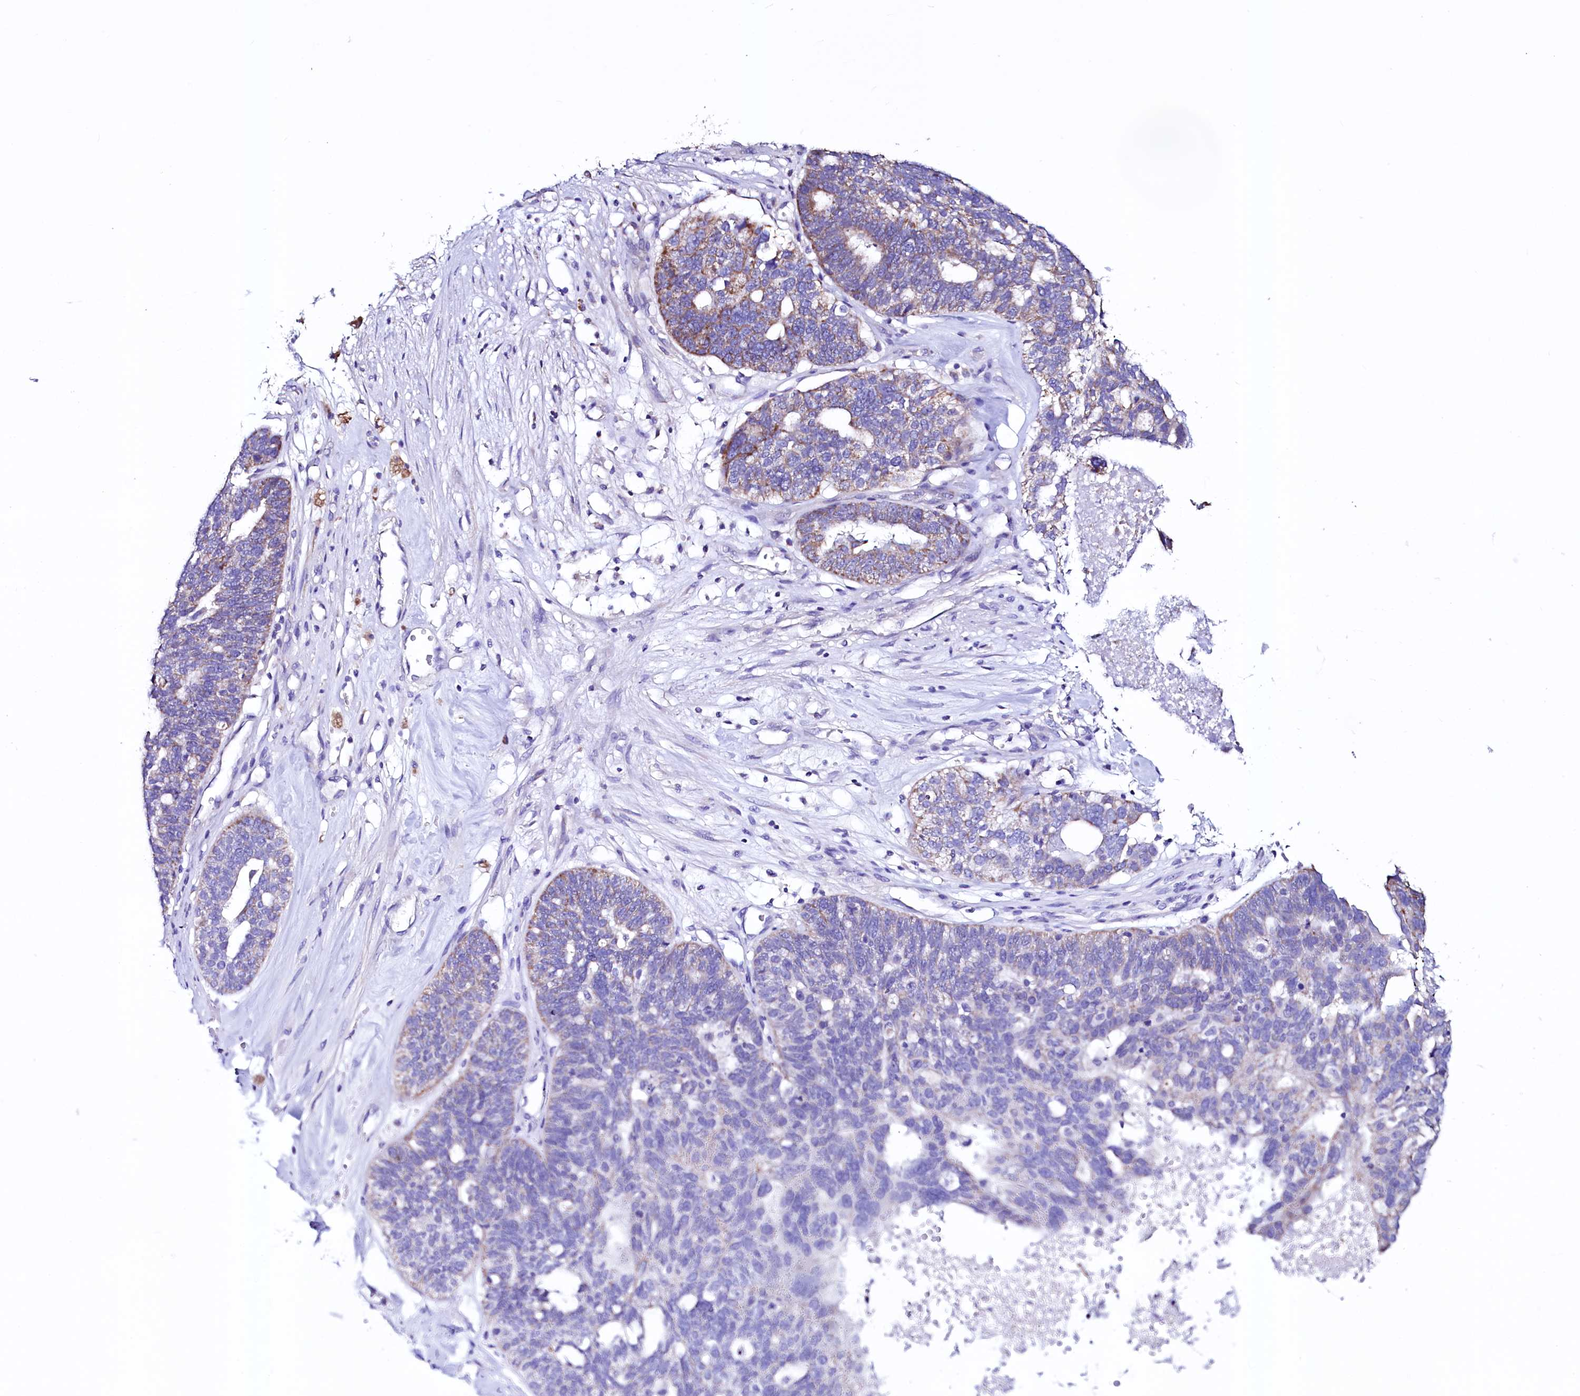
{"staining": {"intensity": "moderate", "quantity": "<25%", "location": "cytoplasmic/membranous"}, "tissue": "ovarian cancer", "cell_type": "Tumor cells", "image_type": "cancer", "snomed": [{"axis": "morphology", "description": "Cystadenocarcinoma, serous, NOS"}, {"axis": "topography", "description": "Ovary"}], "caption": "Protein analysis of ovarian cancer (serous cystadenocarcinoma) tissue displays moderate cytoplasmic/membranous positivity in approximately <25% of tumor cells. (DAB IHC with brightfield microscopy, high magnification).", "gene": "STARD5", "patient": {"sex": "female", "age": 59}}